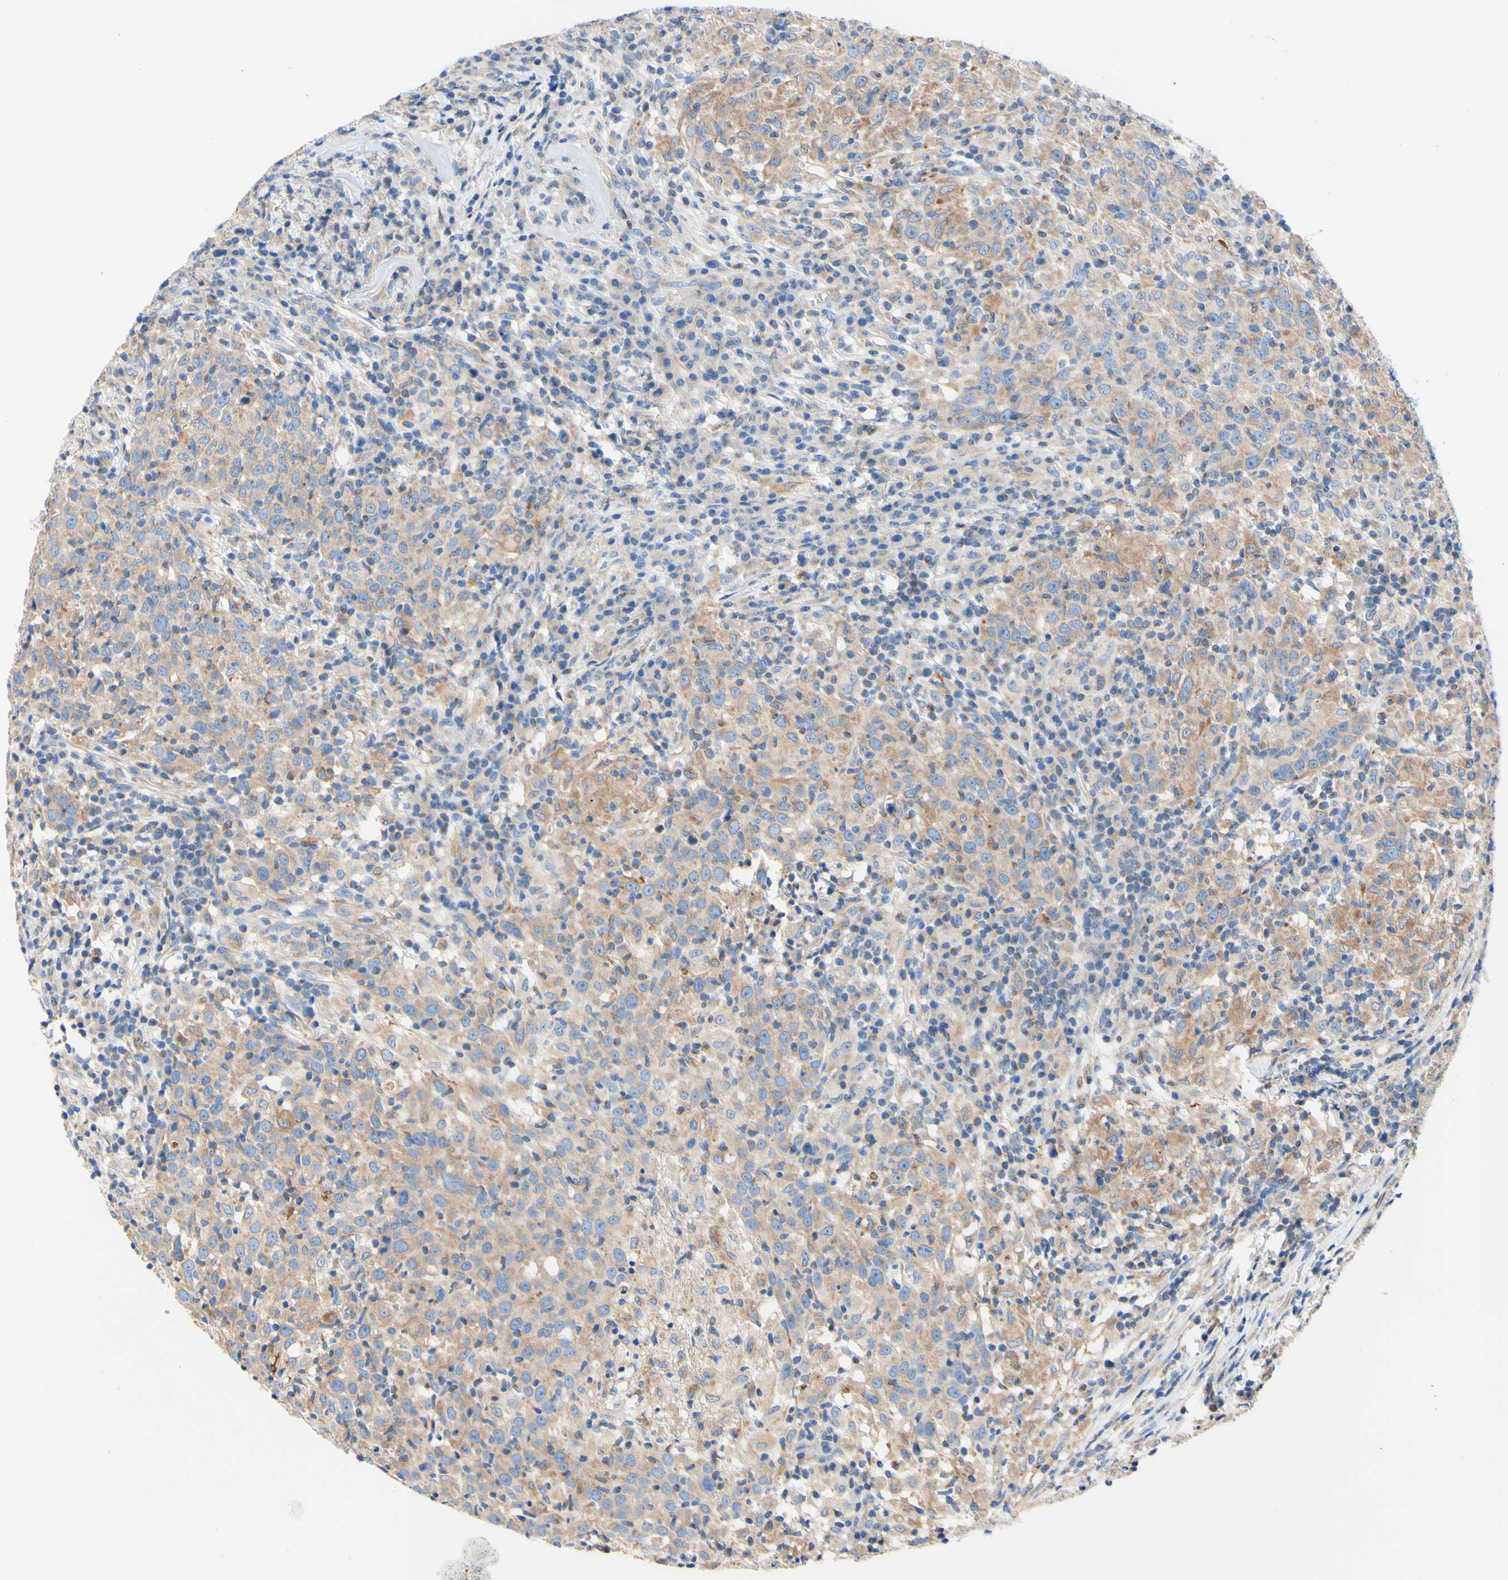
{"staining": {"intensity": "moderate", "quantity": ">75%", "location": "cytoplasmic/membranous"}, "tissue": "head and neck cancer", "cell_type": "Tumor cells", "image_type": "cancer", "snomed": [{"axis": "morphology", "description": "Adenocarcinoma, NOS"}, {"axis": "topography", "description": "Salivary gland"}, {"axis": "topography", "description": "Head-Neck"}], "caption": "Immunohistochemical staining of human head and neck cancer (adenocarcinoma) demonstrates moderate cytoplasmic/membranous protein staining in about >75% of tumor cells.", "gene": "RETREG2", "patient": {"sex": "female", "age": 65}}